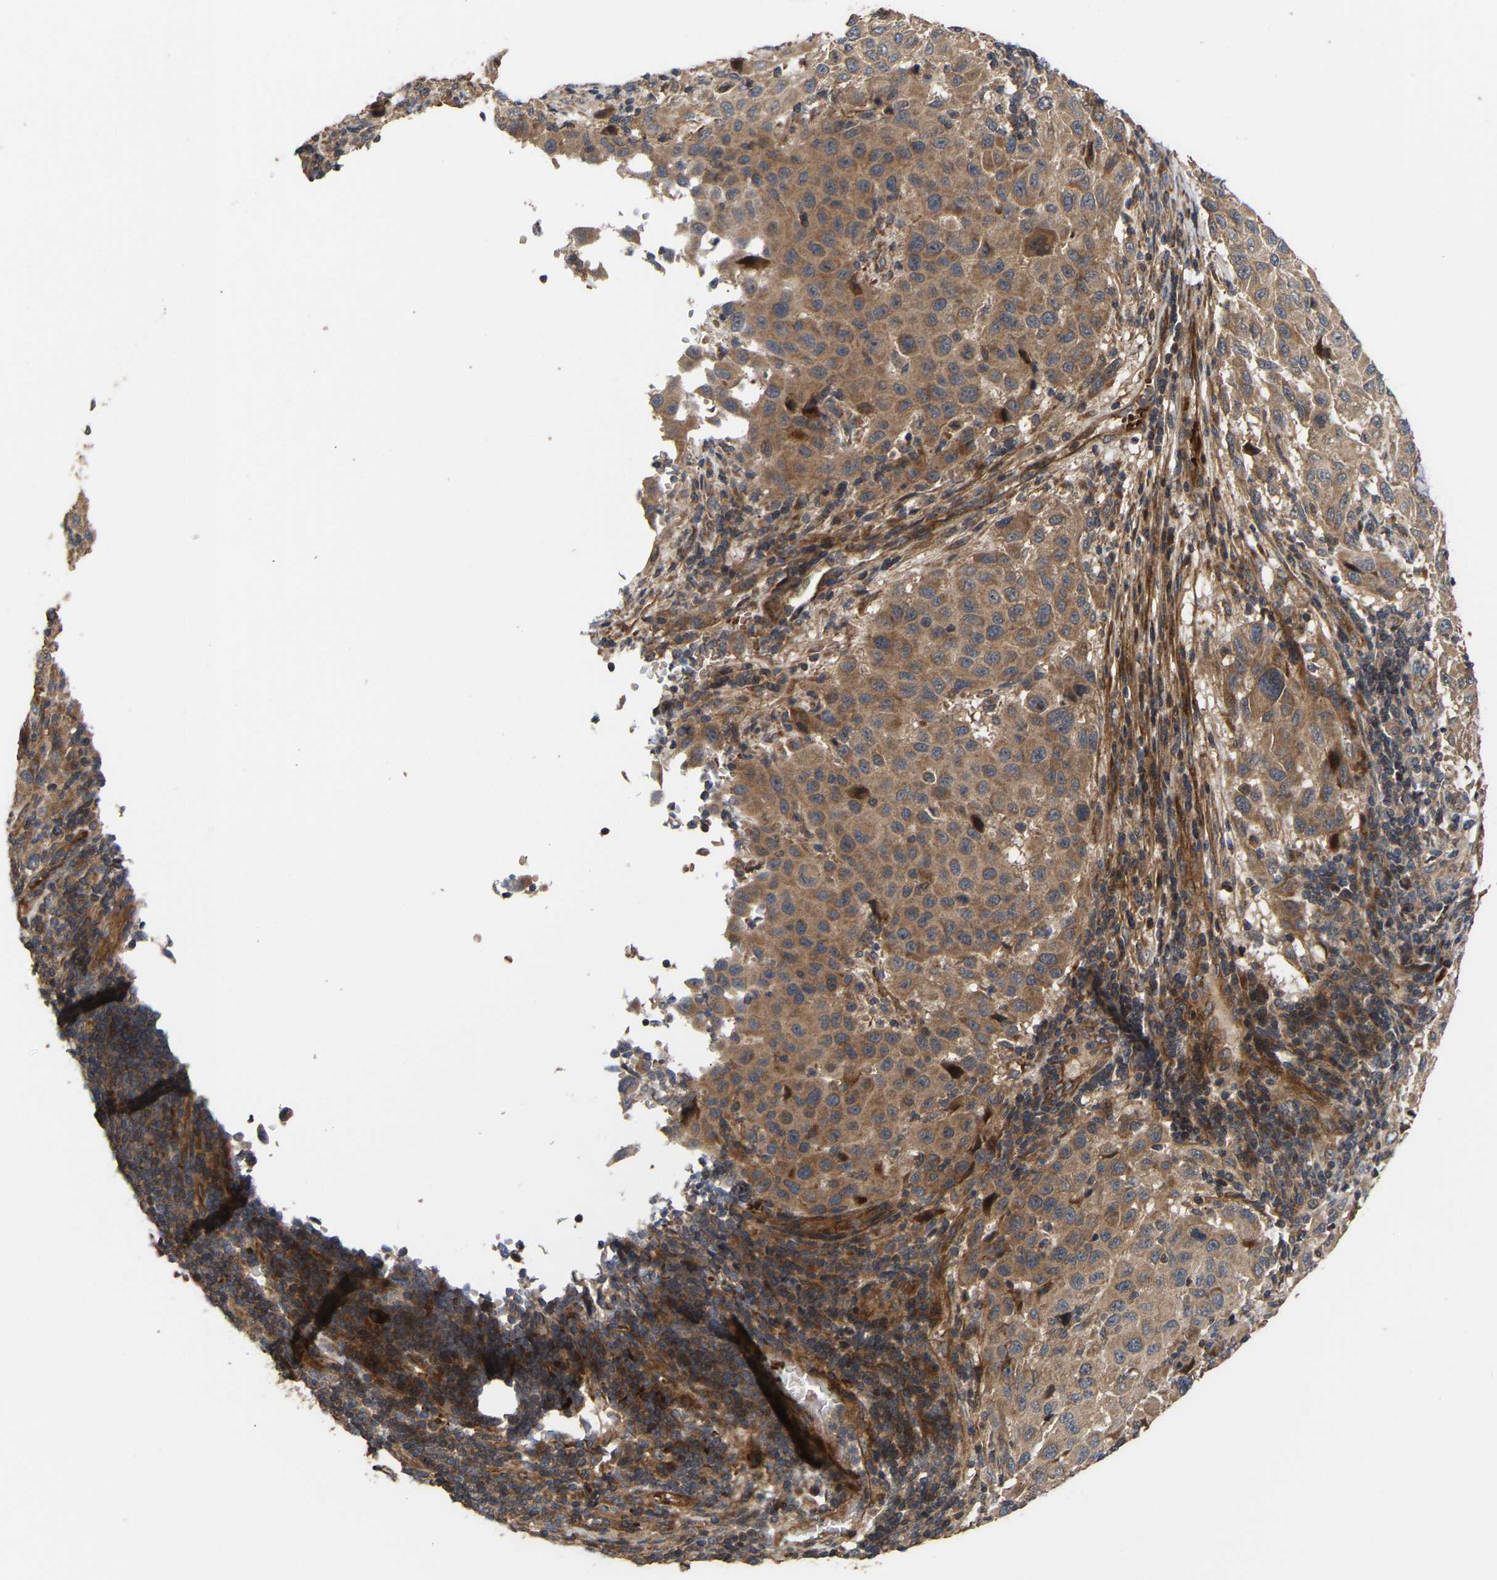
{"staining": {"intensity": "moderate", "quantity": ">75%", "location": "cytoplasmic/membranous"}, "tissue": "melanoma", "cell_type": "Tumor cells", "image_type": "cancer", "snomed": [{"axis": "morphology", "description": "Malignant melanoma, Metastatic site"}, {"axis": "topography", "description": "Lymph node"}], "caption": "The micrograph displays immunohistochemical staining of melanoma. There is moderate cytoplasmic/membranous expression is appreciated in approximately >75% of tumor cells.", "gene": "STAU1", "patient": {"sex": "male", "age": 61}}